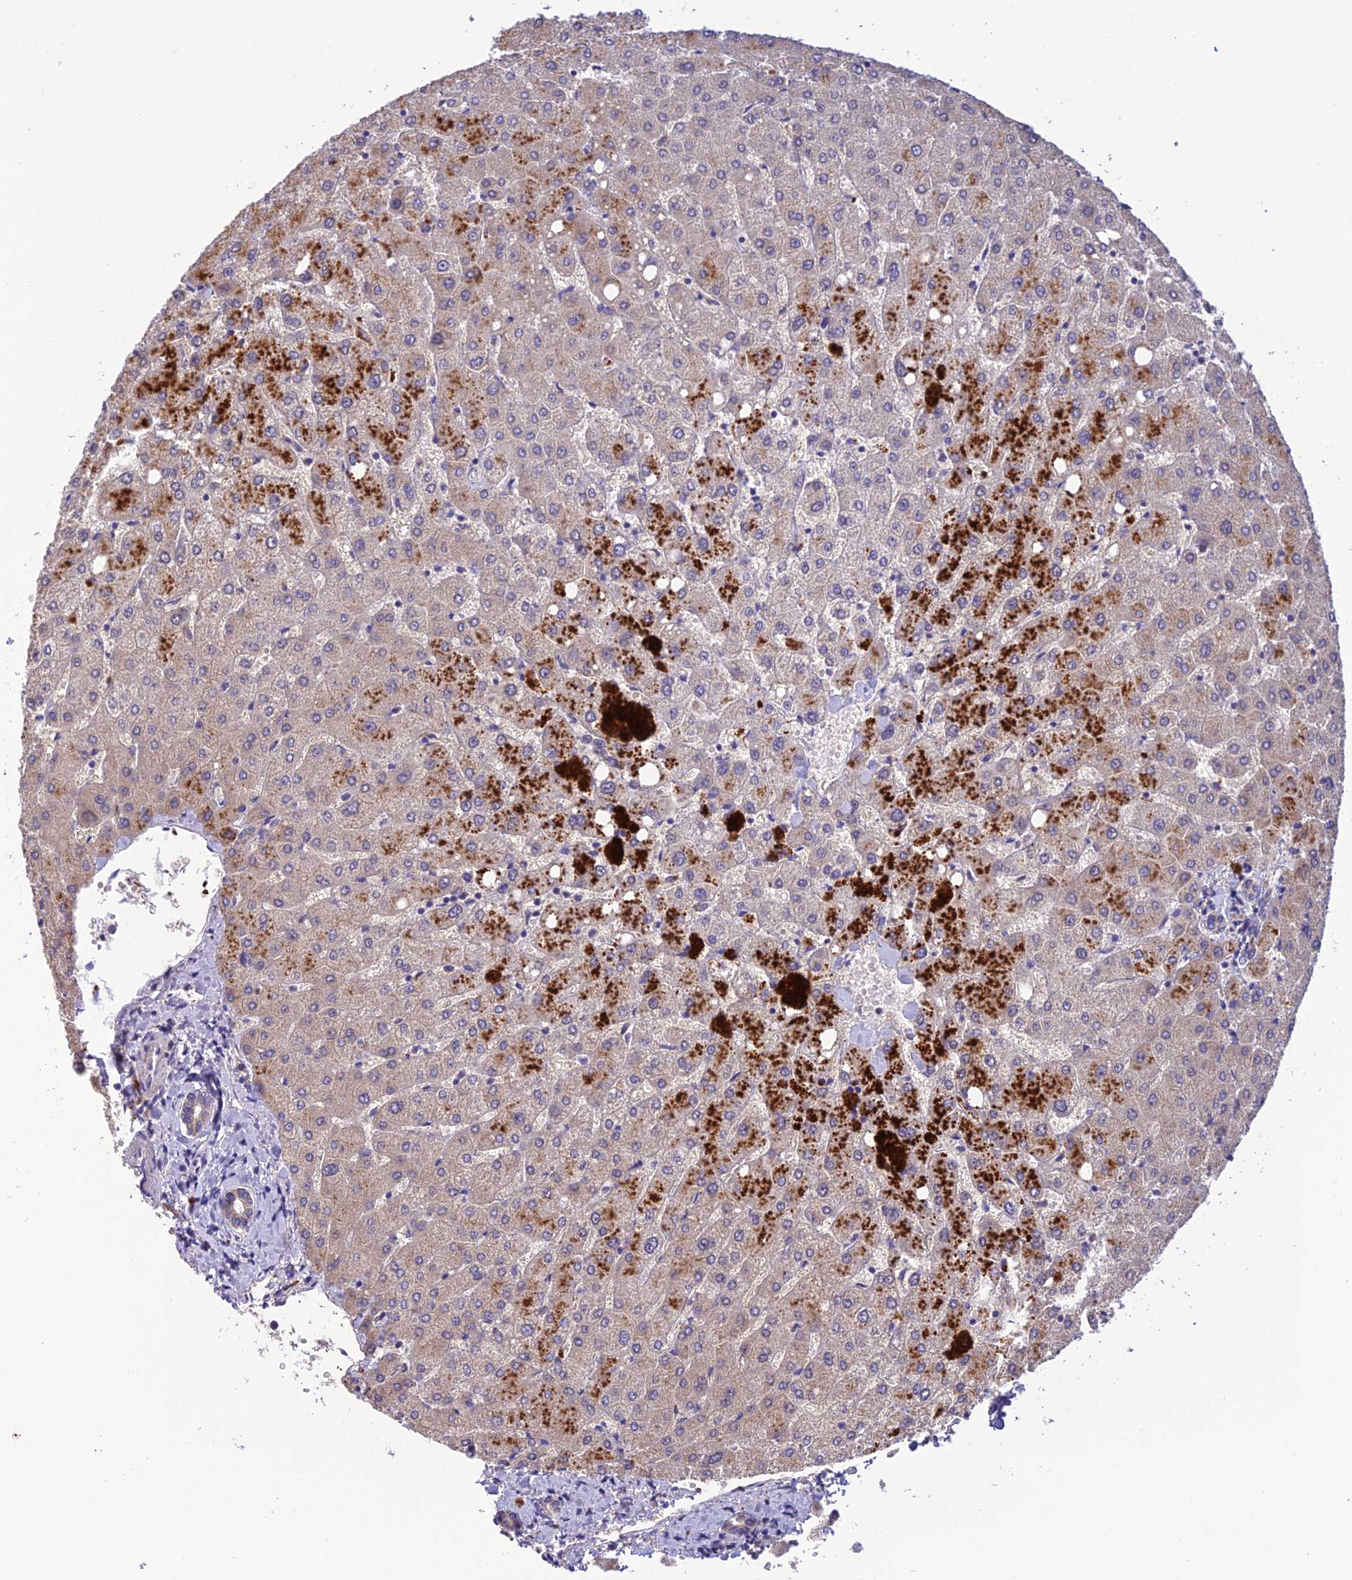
{"staining": {"intensity": "weak", "quantity": "25%-75%", "location": "cytoplasmic/membranous"}, "tissue": "liver", "cell_type": "Cholangiocytes", "image_type": "normal", "snomed": [{"axis": "morphology", "description": "Normal tissue, NOS"}, {"axis": "topography", "description": "Liver"}], "caption": "IHC of normal human liver exhibits low levels of weak cytoplasmic/membranous positivity in about 25%-75% of cholangiocytes.", "gene": "PZP", "patient": {"sex": "female", "age": 54}}